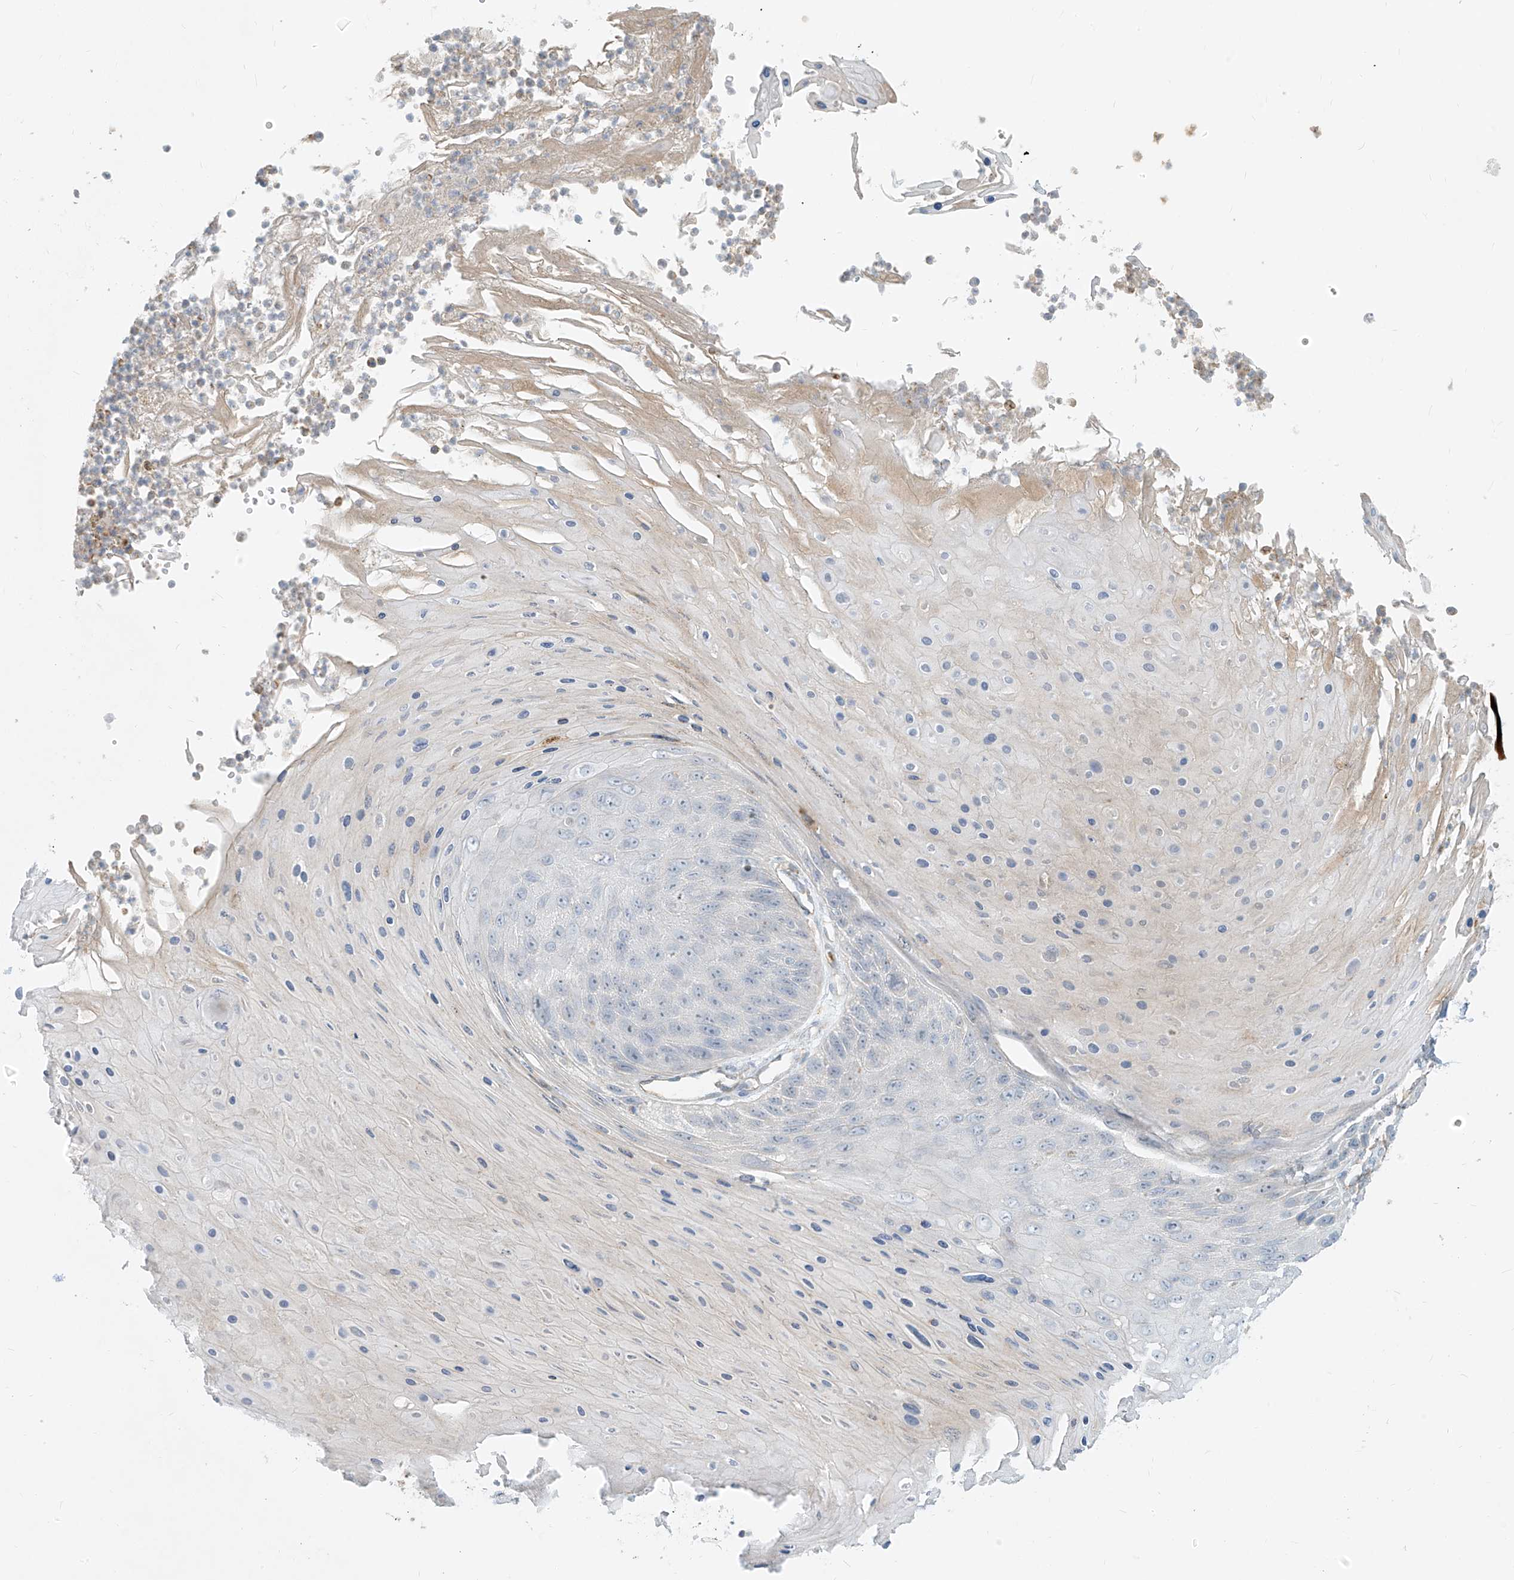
{"staining": {"intensity": "negative", "quantity": "none", "location": "none"}, "tissue": "skin cancer", "cell_type": "Tumor cells", "image_type": "cancer", "snomed": [{"axis": "morphology", "description": "Squamous cell carcinoma, NOS"}, {"axis": "topography", "description": "Skin"}], "caption": "Squamous cell carcinoma (skin) stained for a protein using IHC demonstrates no staining tumor cells.", "gene": "C2orf42", "patient": {"sex": "female", "age": 88}}